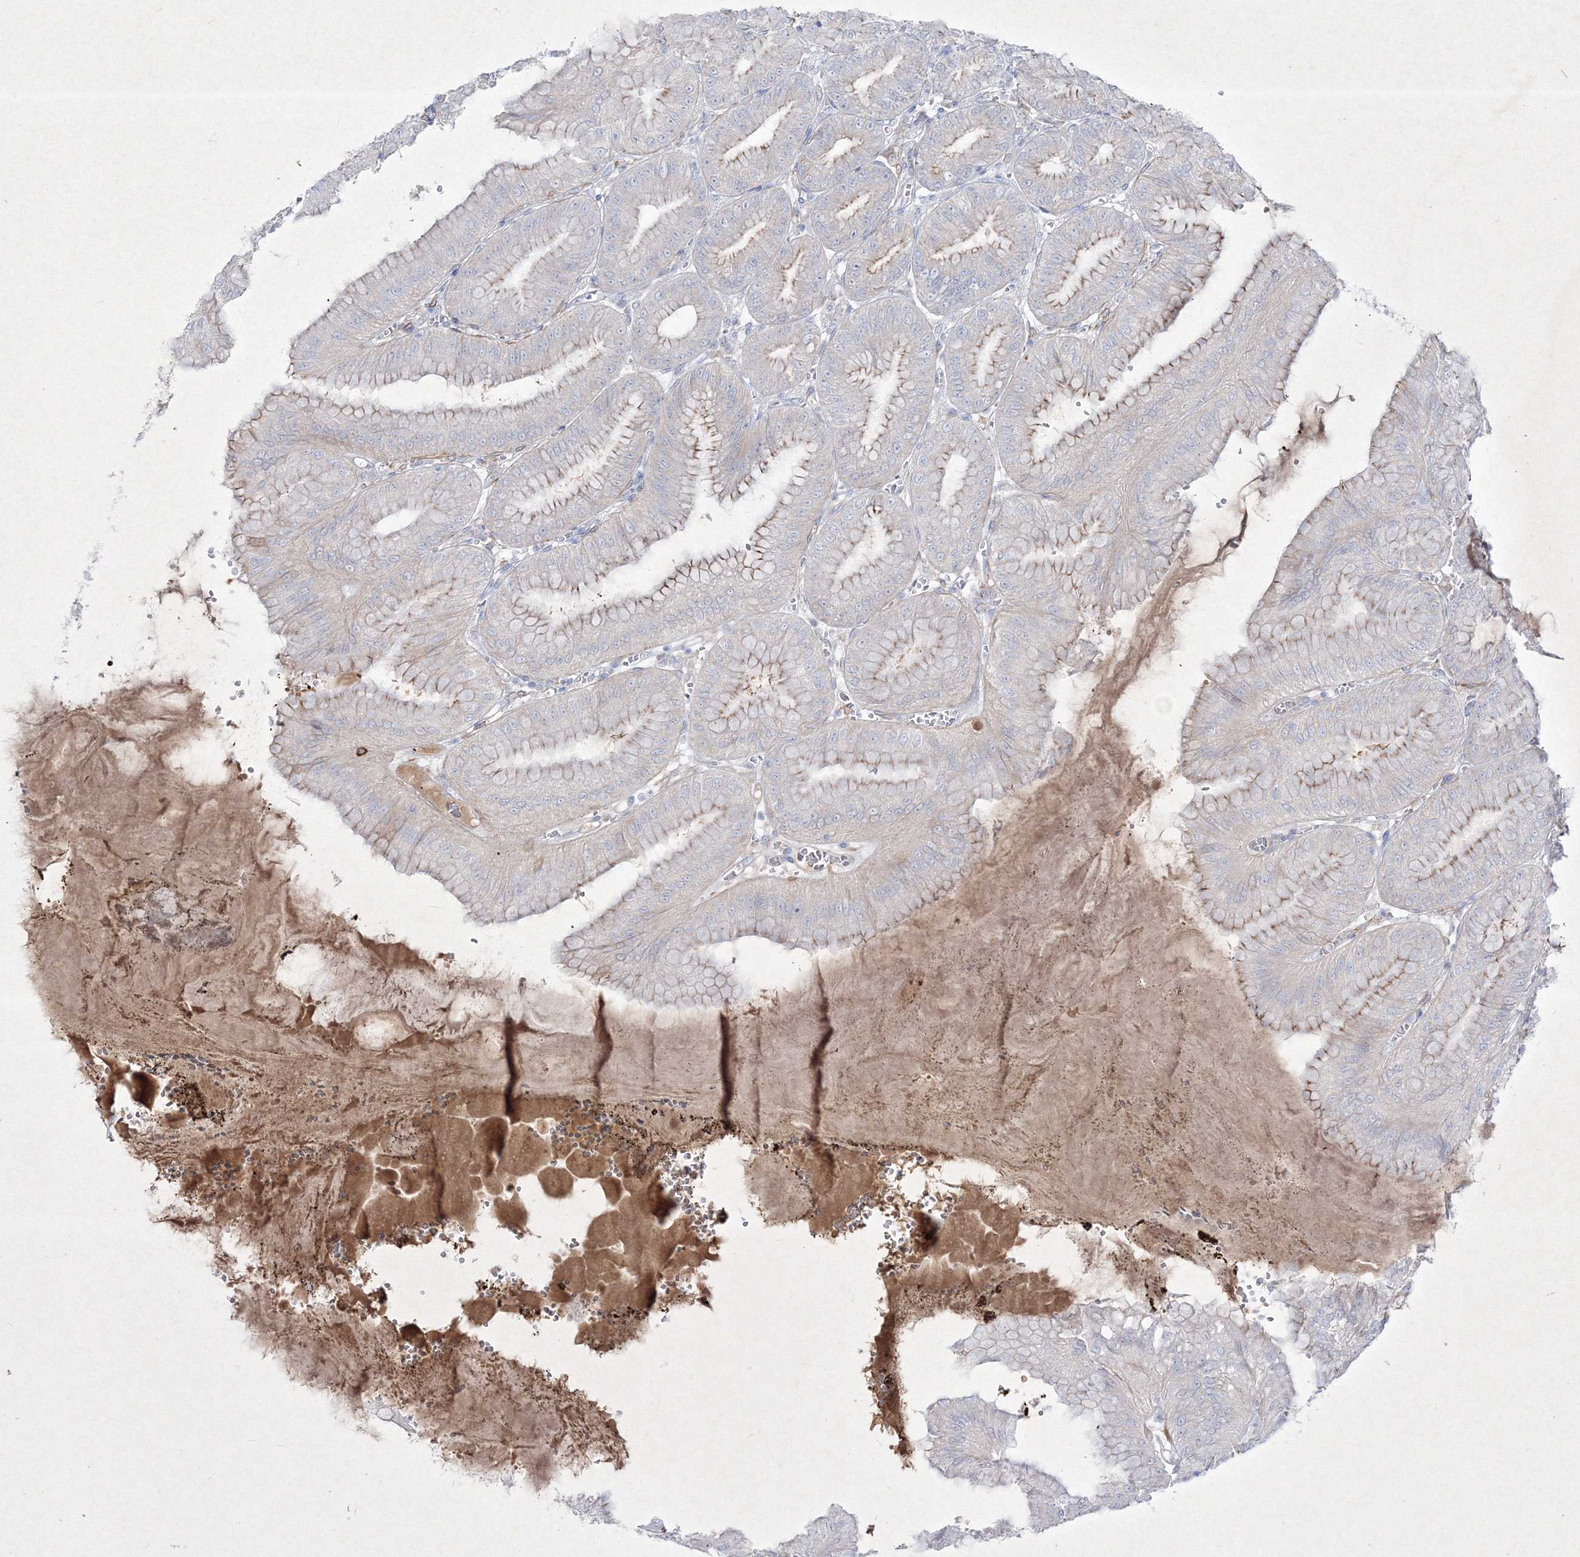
{"staining": {"intensity": "strong", "quantity": "25%-75%", "location": "cytoplasmic/membranous"}, "tissue": "stomach", "cell_type": "Glandular cells", "image_type": "normal", "snomed": [{"axis": "morphology", "description": "Normal tissue, NOS"}, {"axis": "topography", "description": "Stomach, lower"}], "caption": "The immunohistochemical stain shows strong cytoplasmic/membranous staining in glandular cells of benign stomach. Ihc stains the protein of interest in brown and the nuclei are stained blue.", "gene": "TMEM139", "patient": {"sex": "male", "age": 71}}